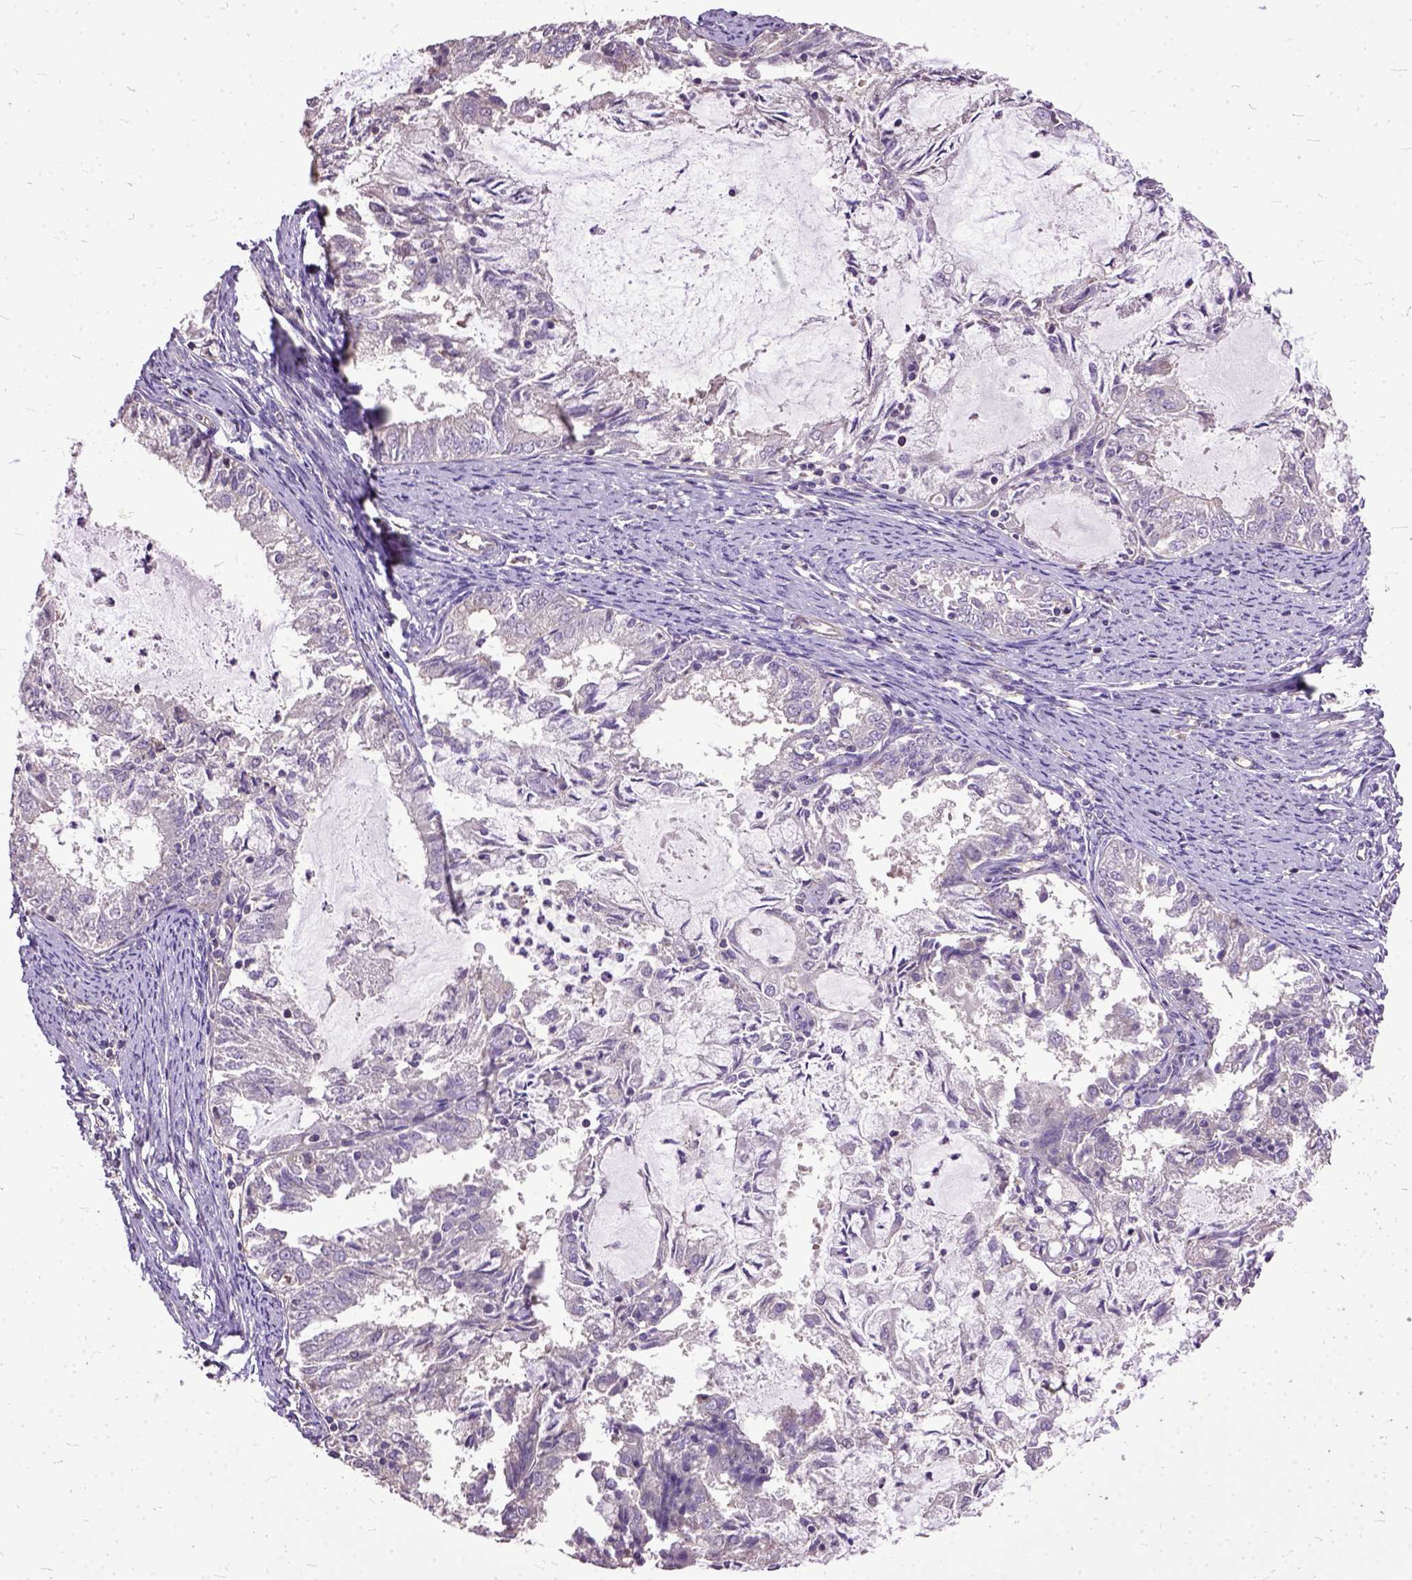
{"staining": {"intensity": "negative", "quantity": "none", "location": "none"}, "tissue": "endometrial cancer", "cell_type": "Tumor cells", "image_type": "cancer", "snomed": [{"axis": "morphology", "description": "Adenocarcinoma, NOS"}, {"axis": "topography", "description": "Endometrium"}], "caption": "Immunohistochemistry photomicrograph of human adenocarcinoma (endometrial) stained for a protein (brown), which reveals no staining in tumor cells.", "gene": "AREG", "patient": {"sex": "female", "age": 57}}